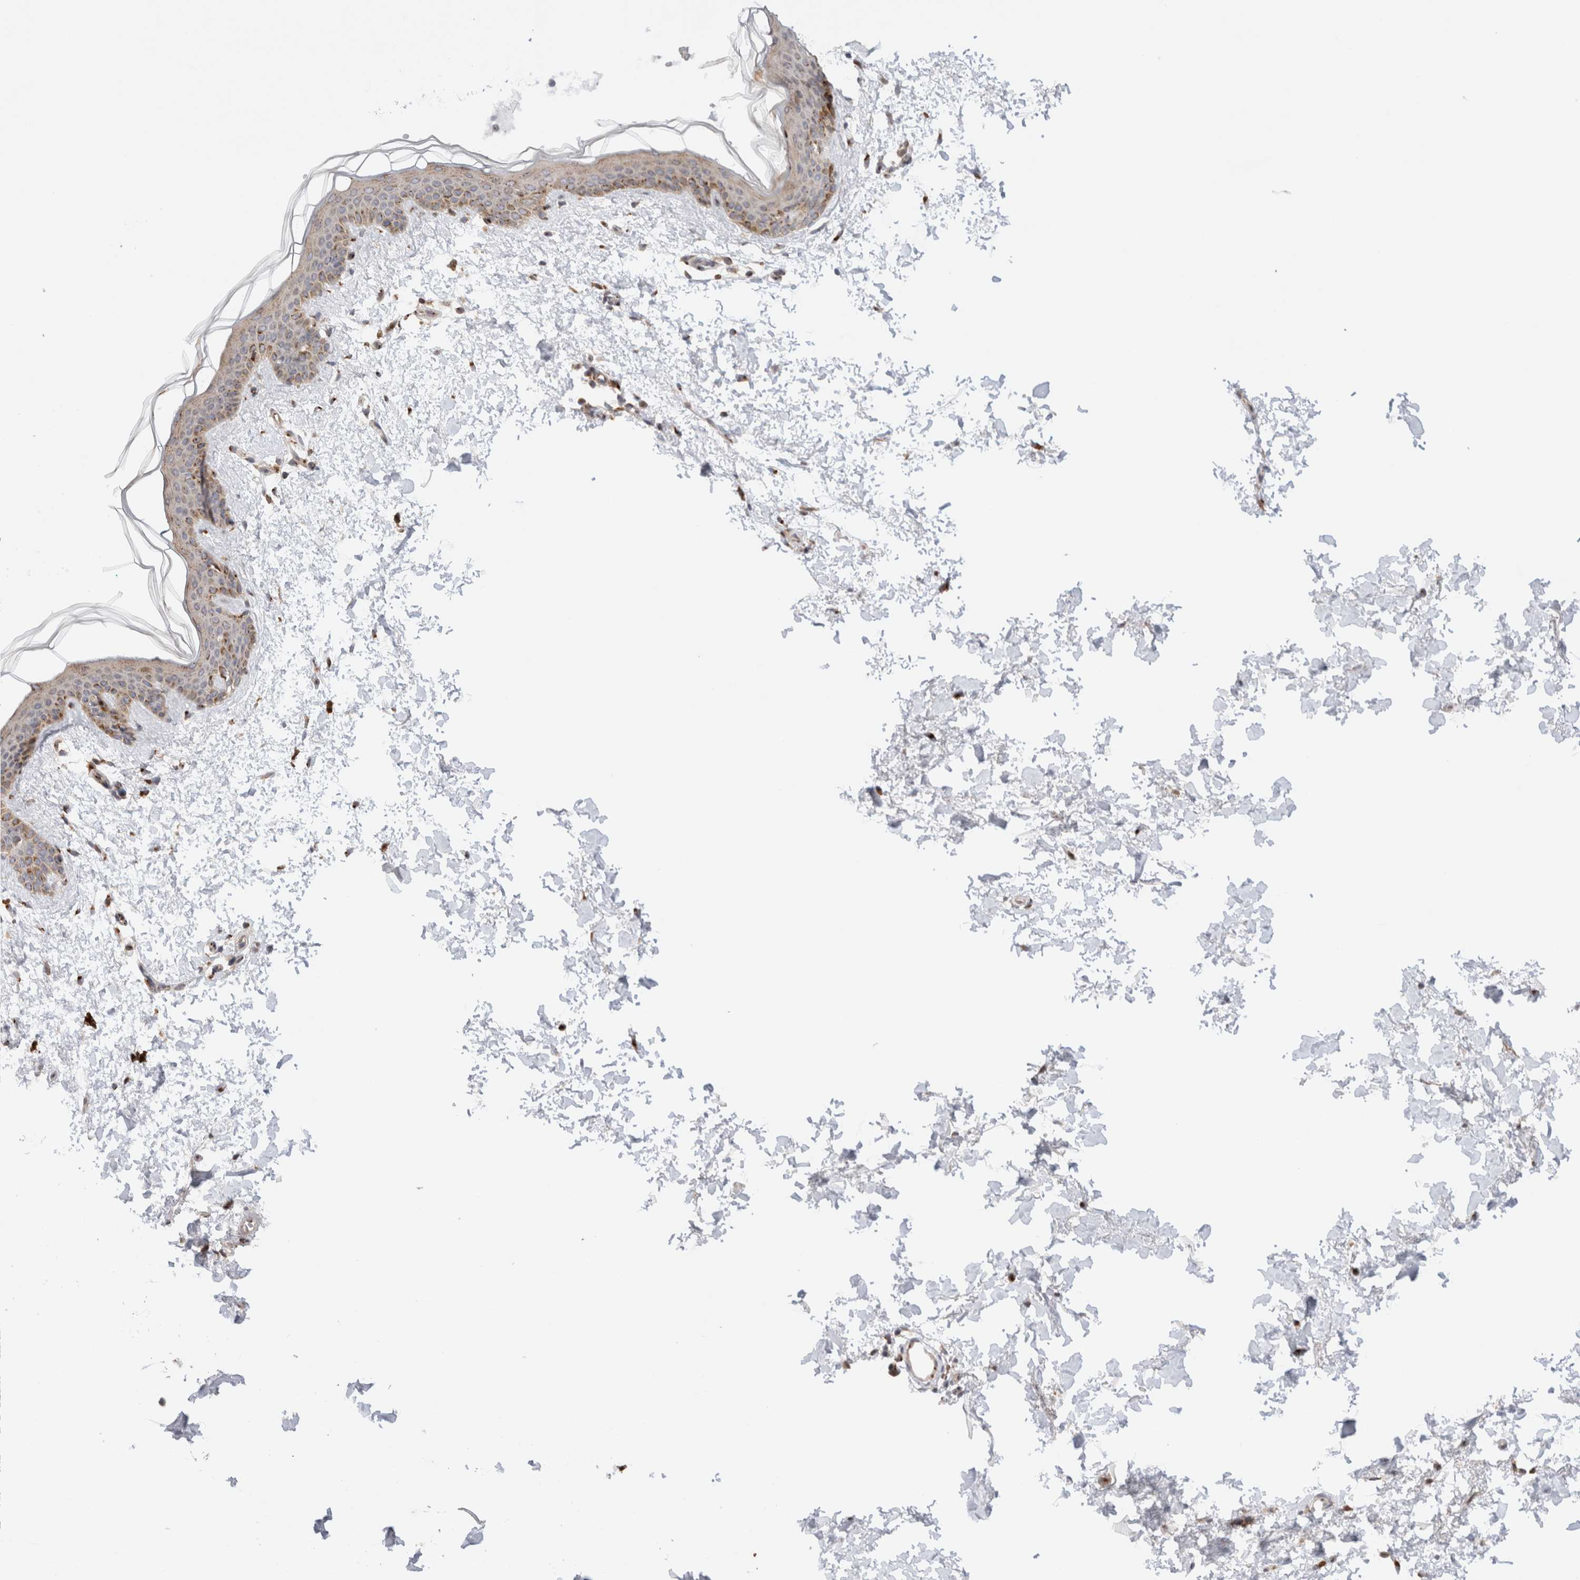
{"staining": {"intensity": "weak", "quantity": ">75%", "location": "cytoplasmic/membranous"}, "tissue": "skin", "cell_type": "Fibroblasts", "image_type": "normal", "snomed": [{"axis": "morphology", "description": "Normal tissue, NOS"}, {"axis": "topography", "description": "Skin"}], "caption": "Fibroblasts exhibit low levels of weak cytoplasmic/membranous staining in about >75% of cells in benign skin.", "gene": "GCN1", "patient": {"sex": "female", "age": 46}}